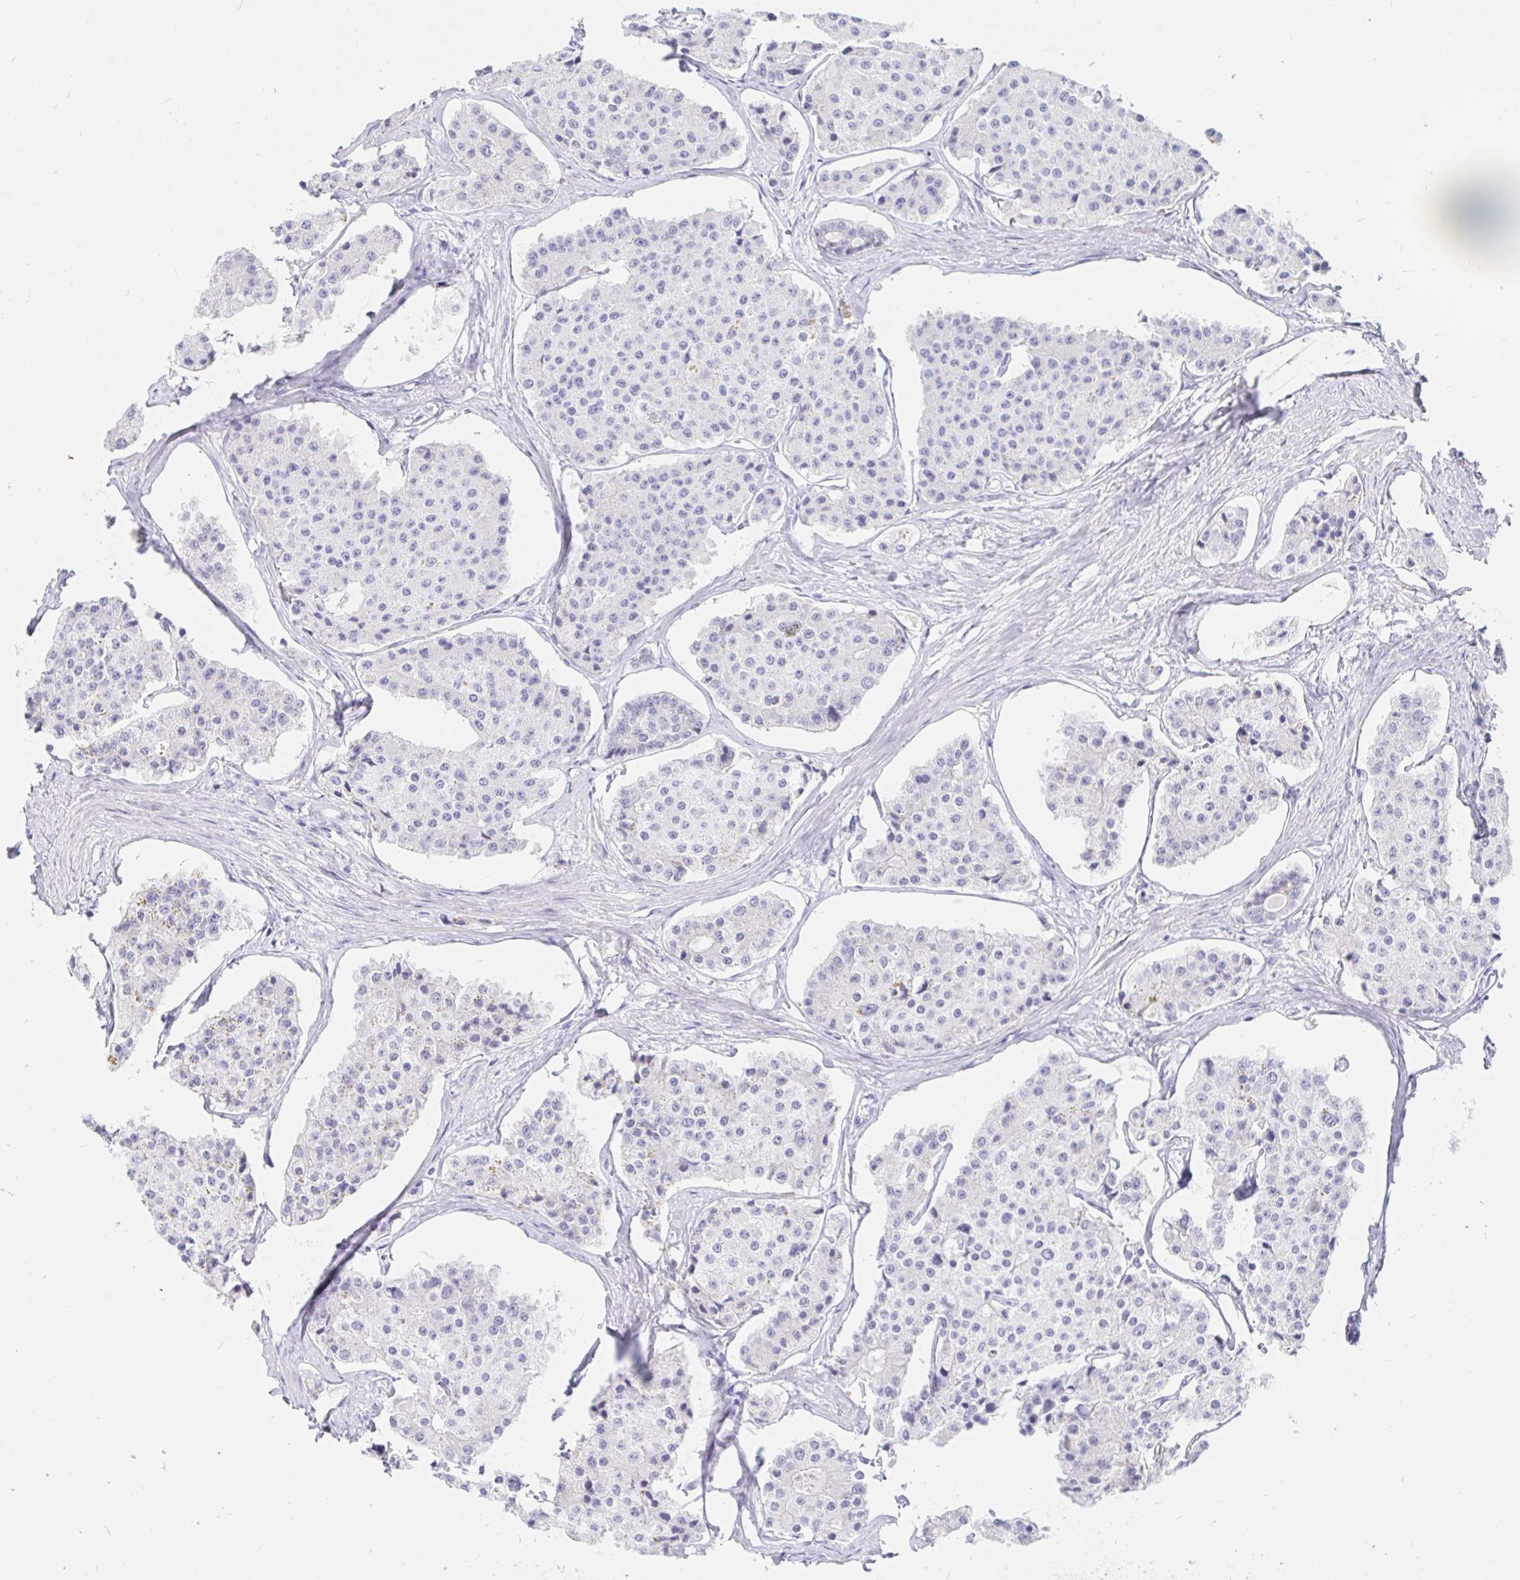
{"staining": {"intensity": "negative", "quantity": "none", "location": "none"}, "tissue": "carcinoid", "cell_type": "Tumor cells", "image_type": "cancer", "snomed": [{"axis": "morphology", "description": "Carcinoid, malignant, NOS"}, {"axis": "topography", "description": "Small intestine"}], "caption": "A micrograph of human carcinoid is negative for staining in tumor cells.", "gene": "OR6T1", "patient": {"sex": "female", "age": 65}}